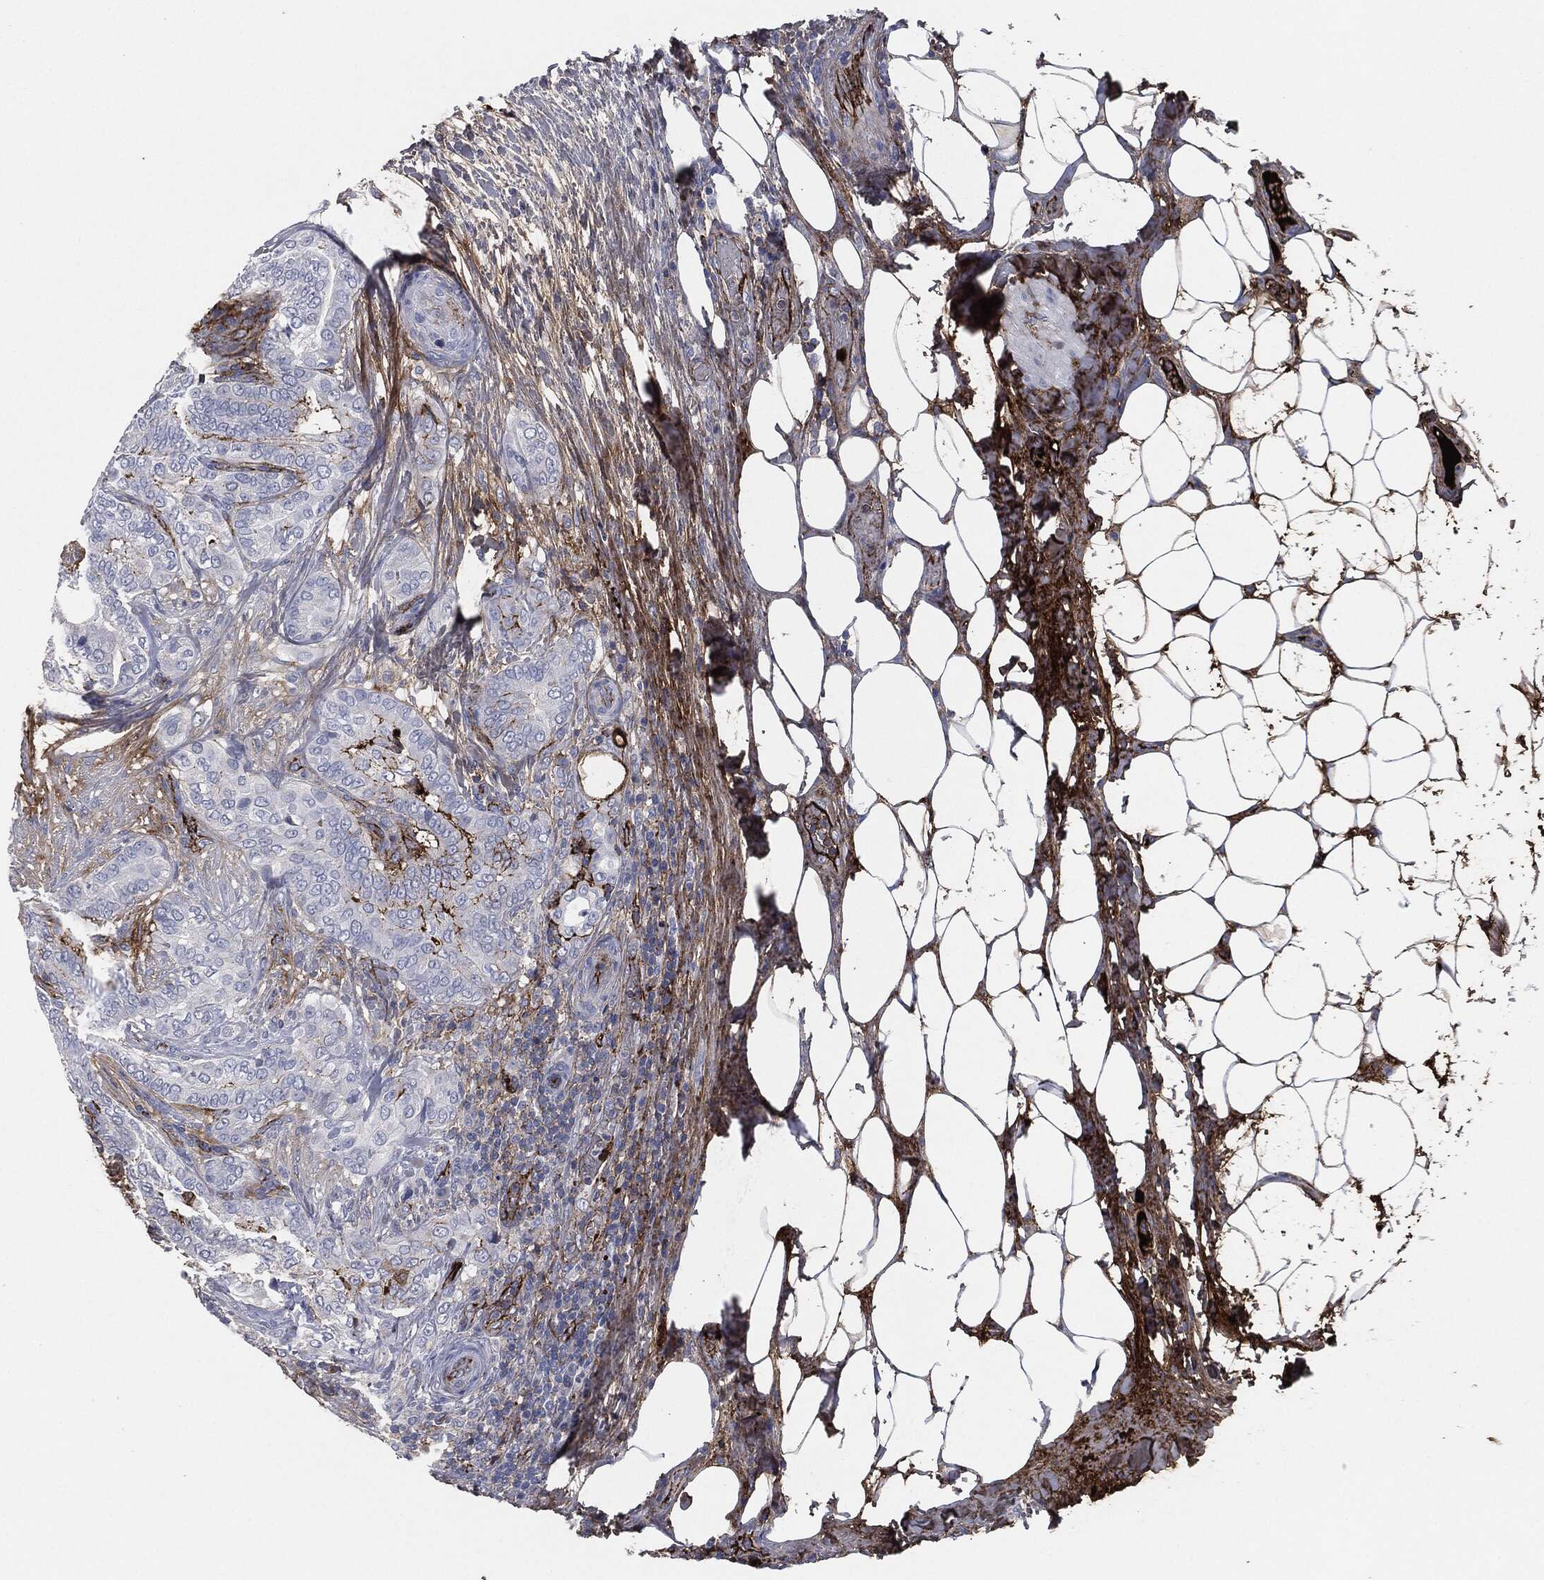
{"staining": {"intensity": "negative", "quantity": "none", "location": "none"}, "tissue": "thyroid cancer", "cell_type": "Tumor cells", "image_type": "cancer", "snomed": [{"axis": "morphology", "description": "Papillary adenocarcinoma, NOS"}, {"axis": "topography", "description": "Thyroid gland"}], "caption": "There is no significant expression in tumor cells of thyroid papillary adenocarcinoma.", "gene": "APOB", "patient": {"sex": "male", "age": 61}}